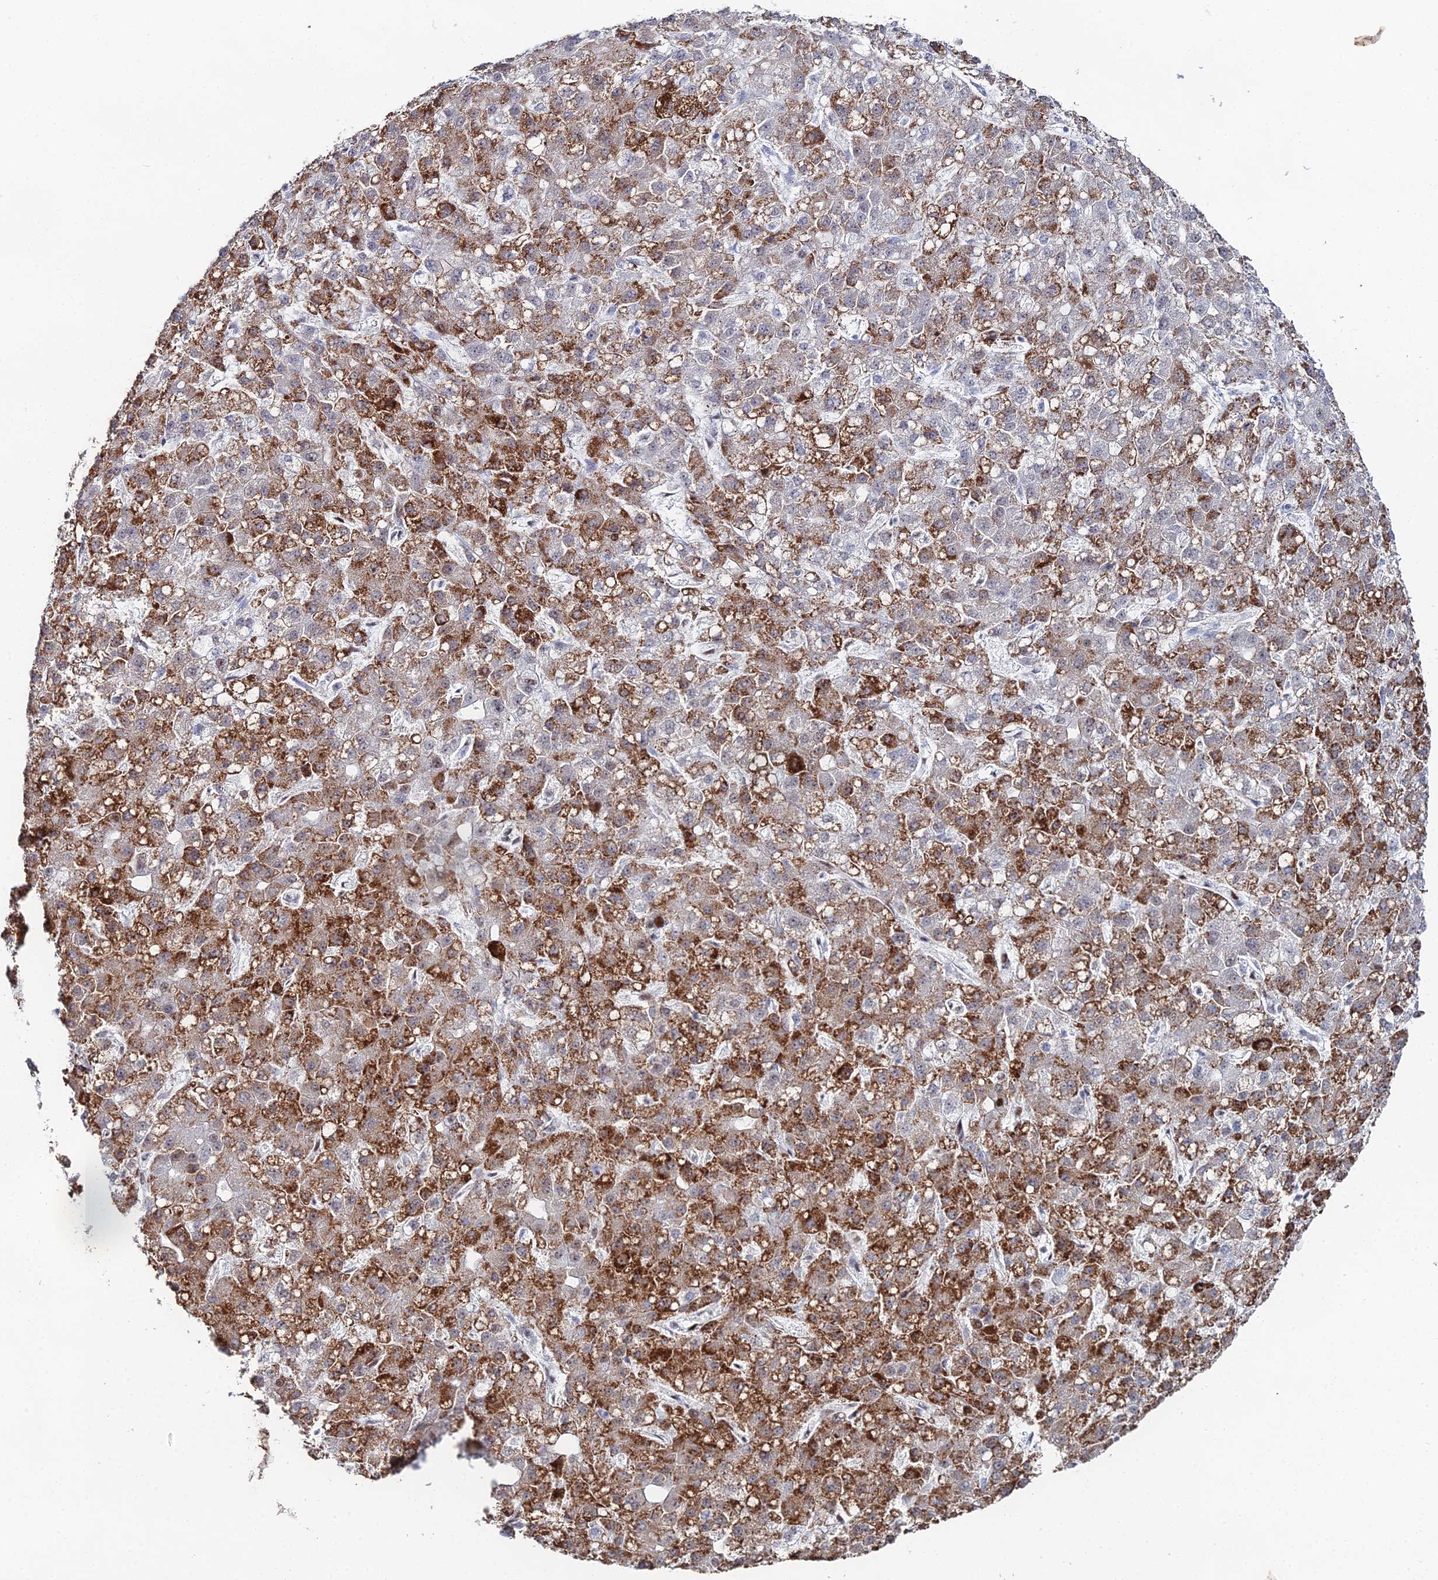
{"staining": {"intensity": "strong", "quantity": "25%-75%", "location": "cytoplasmic/membranous"}, "tissue": "liver cancer", "cell_type": "Tumor cells", "image_type": "cancer", "snomed": [{"axis": "morphology", "description": "Carcinoma, Hepatocellular, NOS"}, {"axis": "topography", "description": "Liver"}], "caption": "A high amount of strong cytoplasmic/membranous expression is seen in about 25%-75% of tumor cells in hepatocellular carcinoma (liver) tissue. (DAB (3,3'-diaminobenzidine) = brown stain, brightfield microscopy at high magnification).", "gene": "GSC2", "patient": {"sex": "male", "age": 67}}